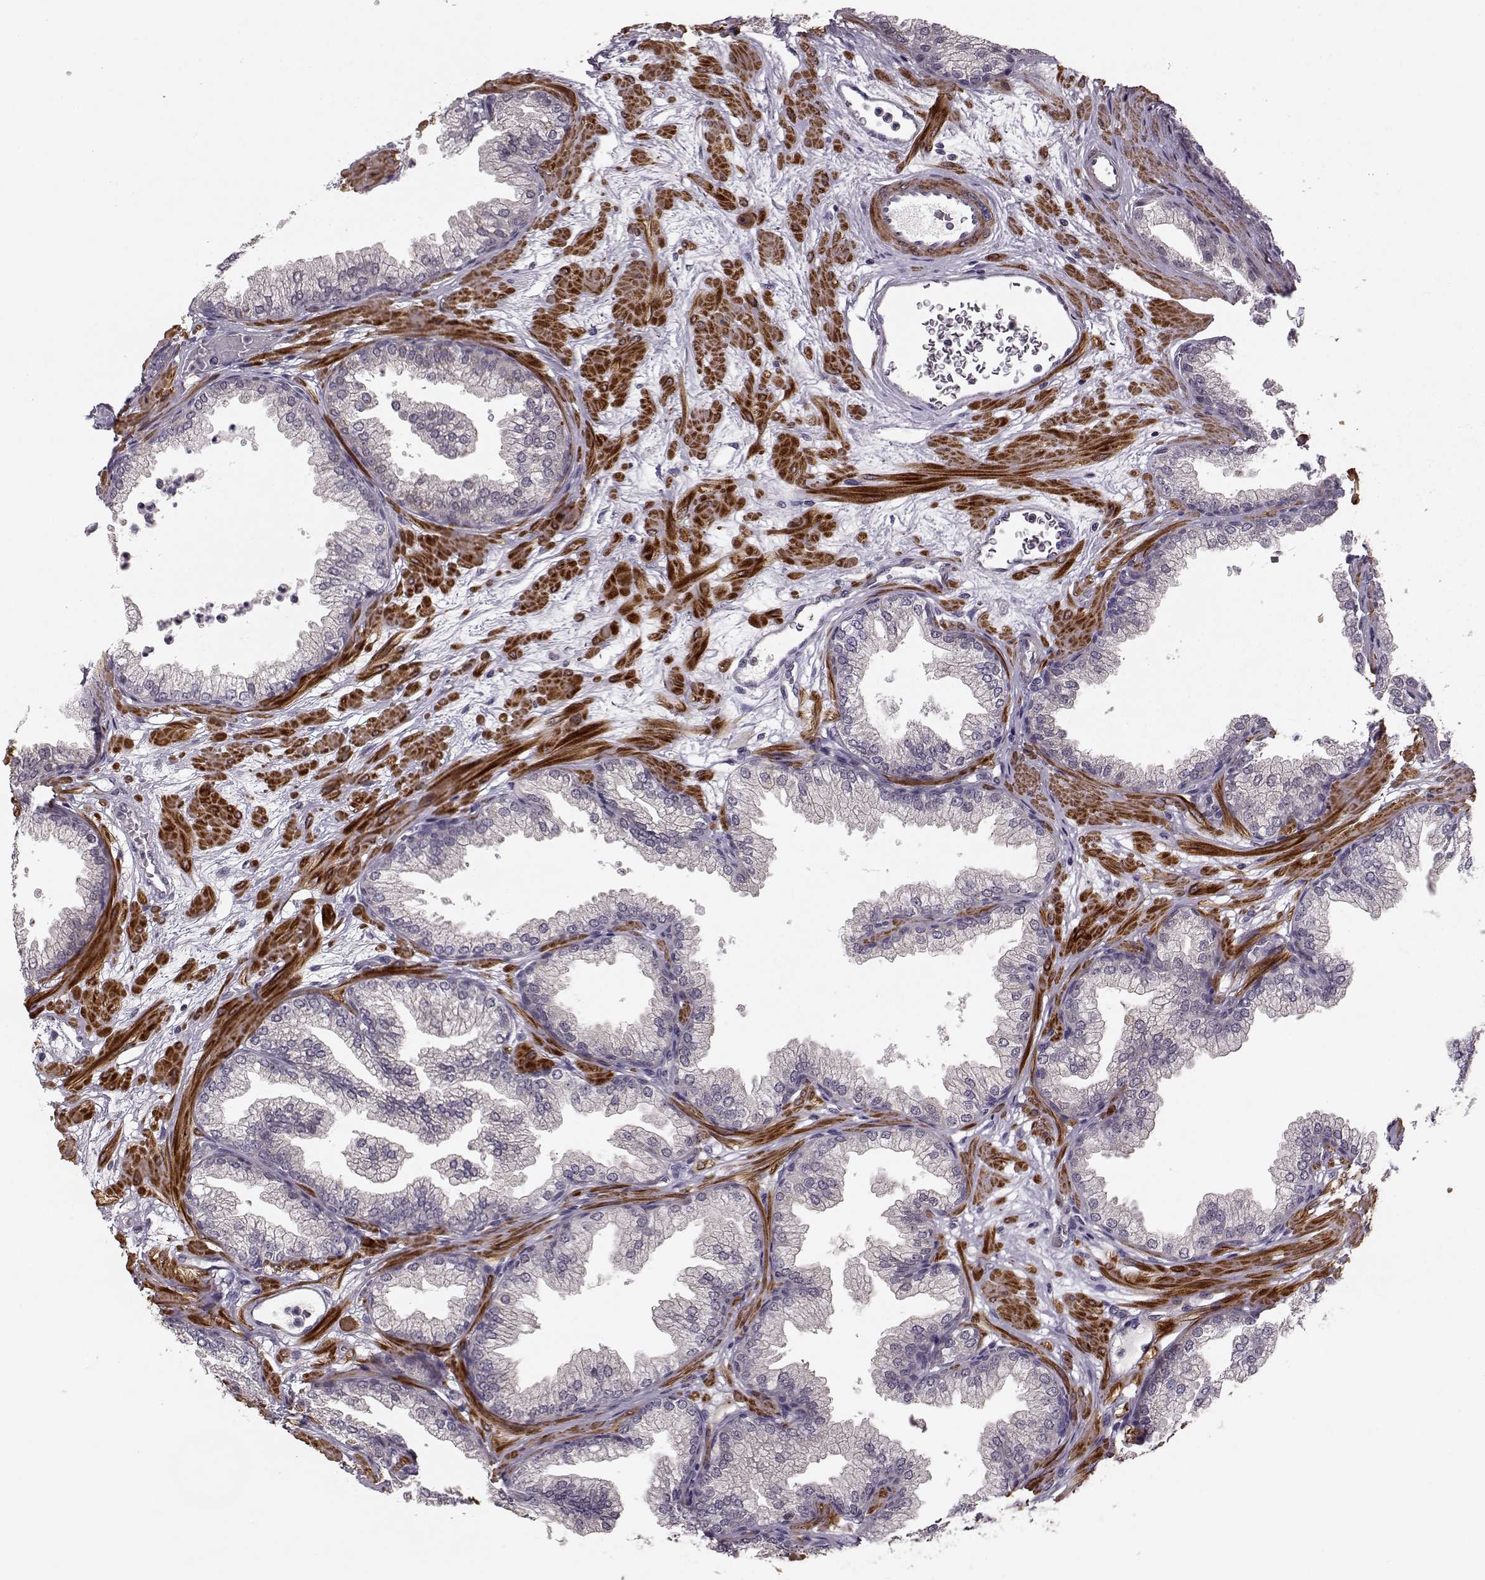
{"staining": {"intensity": "negative", "quantity": "none", "location": "none"}, "tissue": "prostate", "cell_type": "Glandular cells", "image_type": "normal", "snomed": [{"axis": "morphology", "description": "Normal tissue, NOS"}, {"axis": "topography", "description": "Prostate"}], "caption": "IHC histopathology image of normal prostate: human prostate stained with DAB shows no significant protein staining in glandular cells.", "gene": "SLAIN2", "patient": {"sex": "male", "age": 37}}